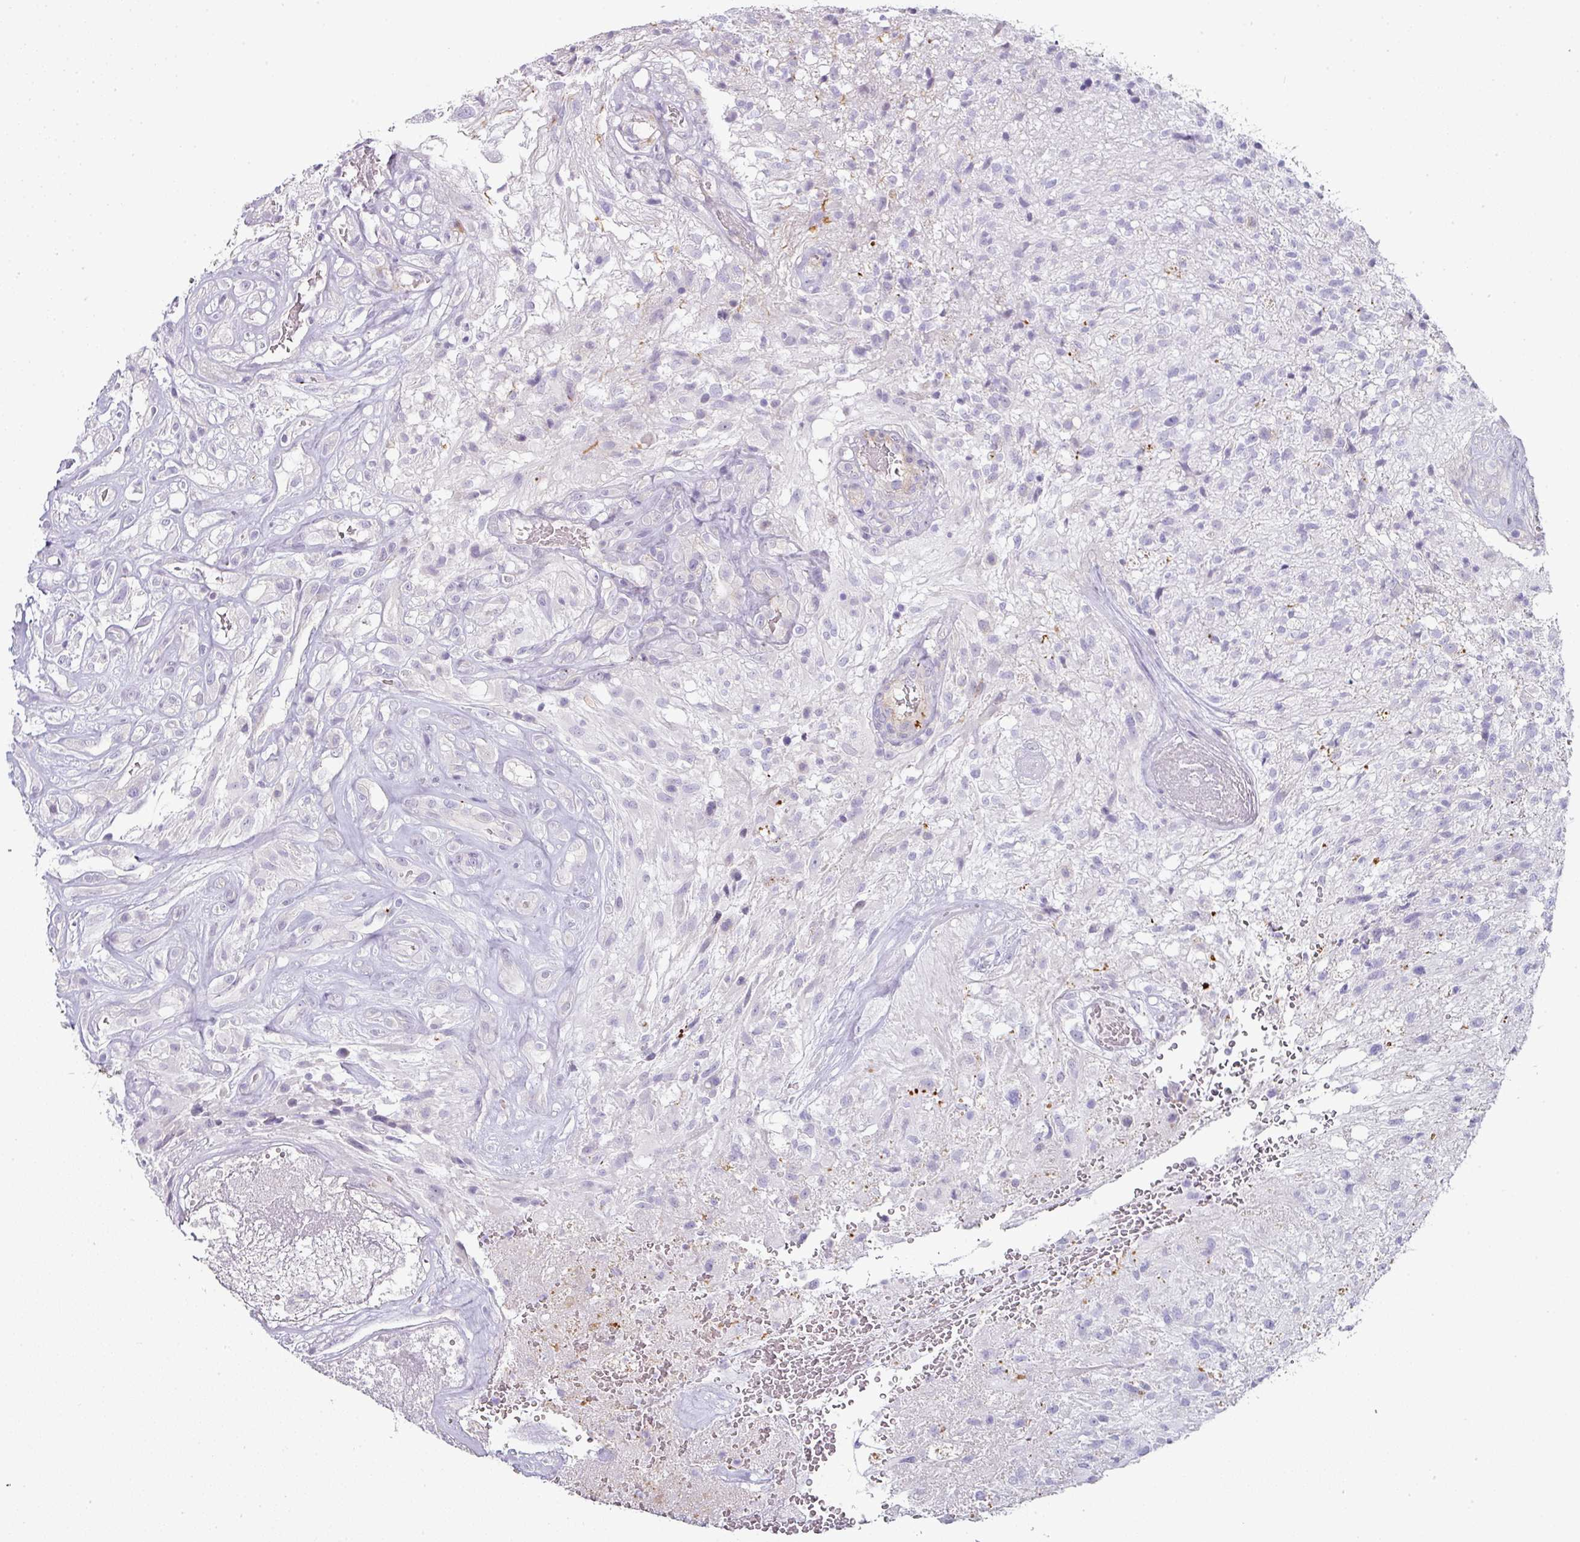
{"staining": {"intensity": "negative", "quantity": "none", "location": "none"}, "tissue": "glioma", "cell_type": "Tumor cells", "image_type": "cancer", "snomed": [{"axis": "morphology", "description": "Glioma, malignant, High grade"}, {"axis": "topography", "description": "Brain"}], "caption": "This image is of glioma stained with immunohistochemistry (IHC) to label a protein in brown with the nuclei are counter-stained blue. There is no expression in tumor cells.", "gene": "OR52N1", "patient": {"sex": "male", "age": 56}}